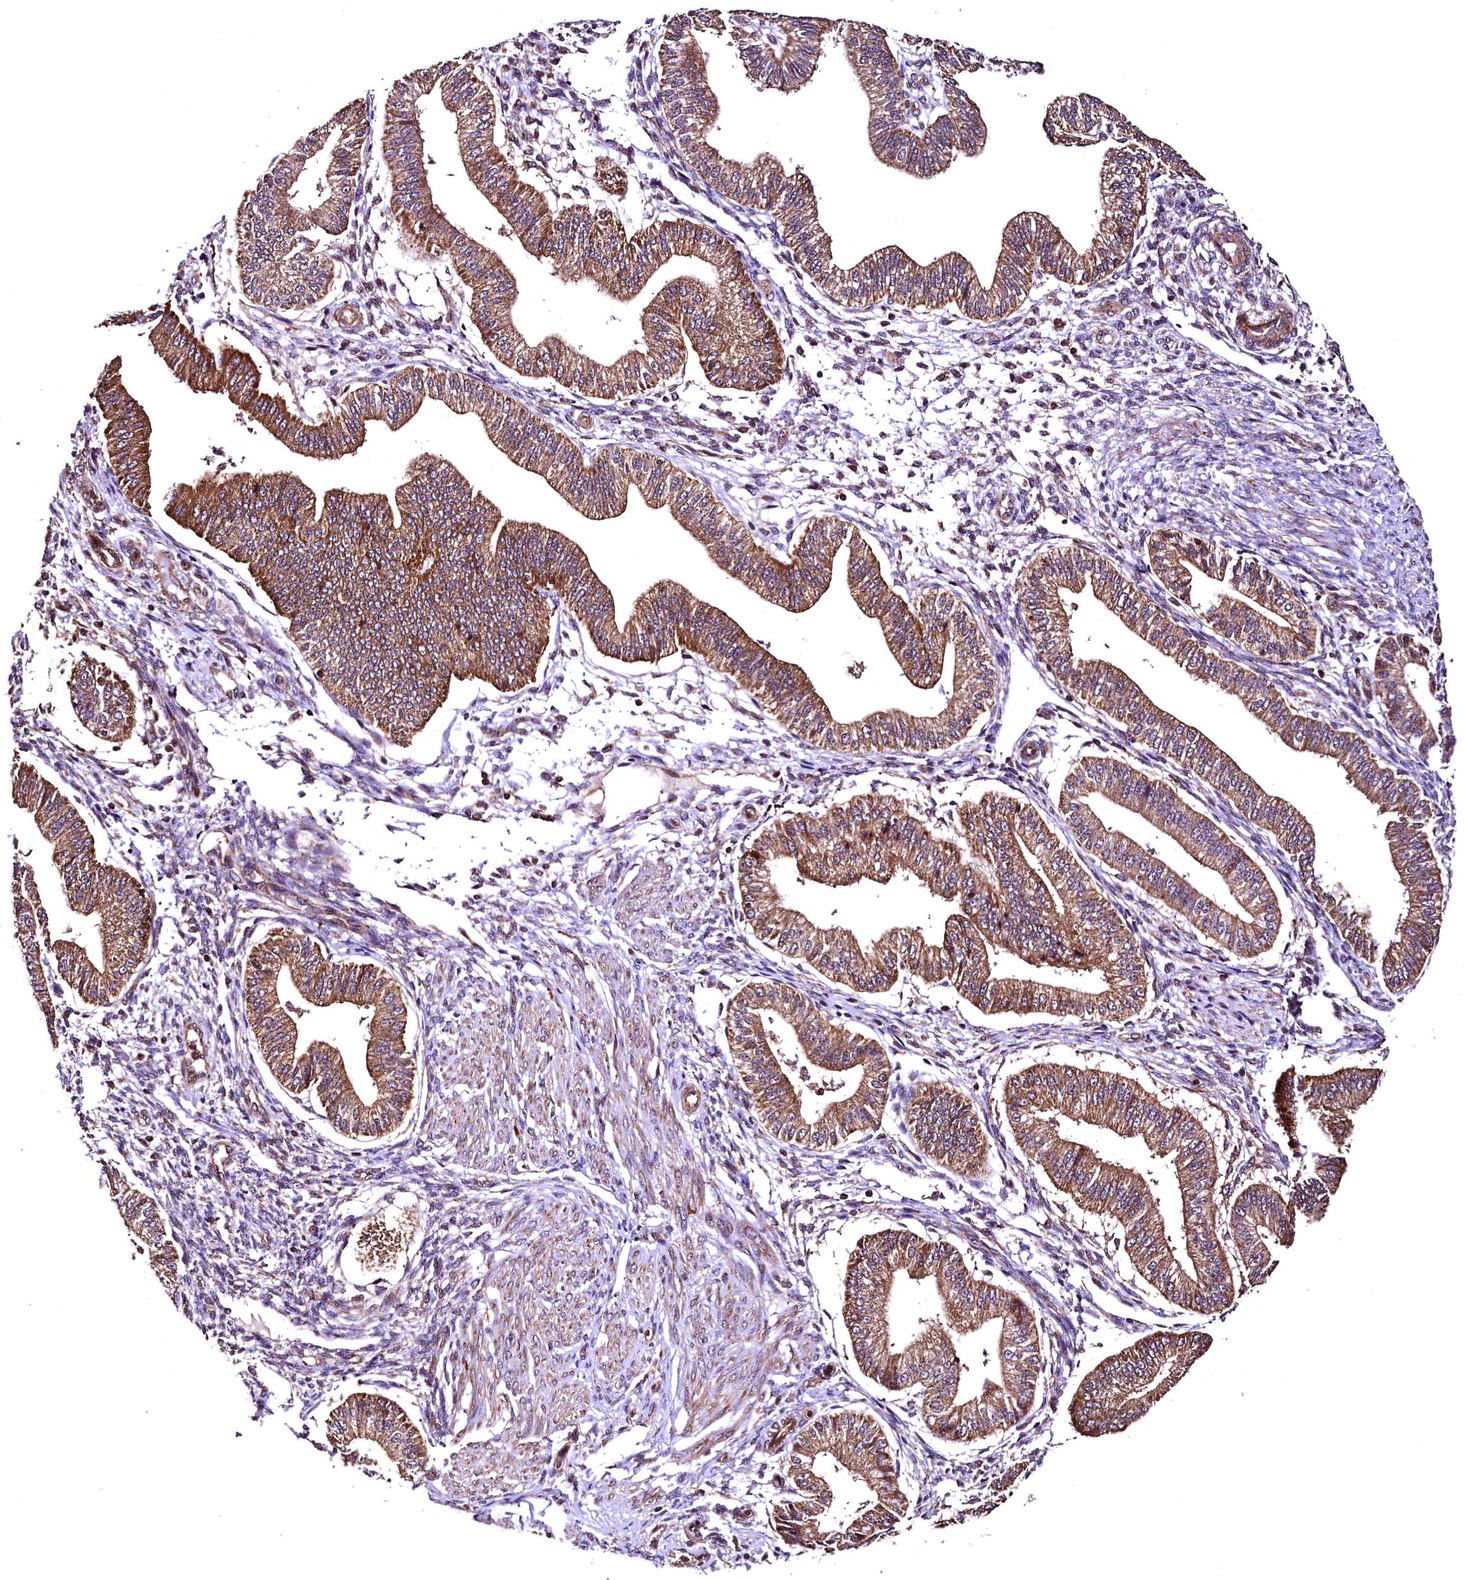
{"staining": {"intensity": "moderate", "quantity": "25%-75%", "location": "cytoplasmic/membranous"}, "tissue": "endometrium", "cell_type": "Cells in endometrial stroma", "image_type": "normal", "snomed": [{"axis": "morphology", "description": "Normal tissue, NOS"}, {"axis": "topography", "description": "Endometrium"}], "caption": "Immunohistochemical staining of benign human endometrium exhibits 25%-75% levels of moderate cytoplasmic/membranous protein positivity in about 25%-75% of cells in endometrial stroma. (DAB IHC, brown staining for protein, blue staining for nuclei).", "gene": "LRSAM1", "patient": {"sex": "female", "age": 39}}